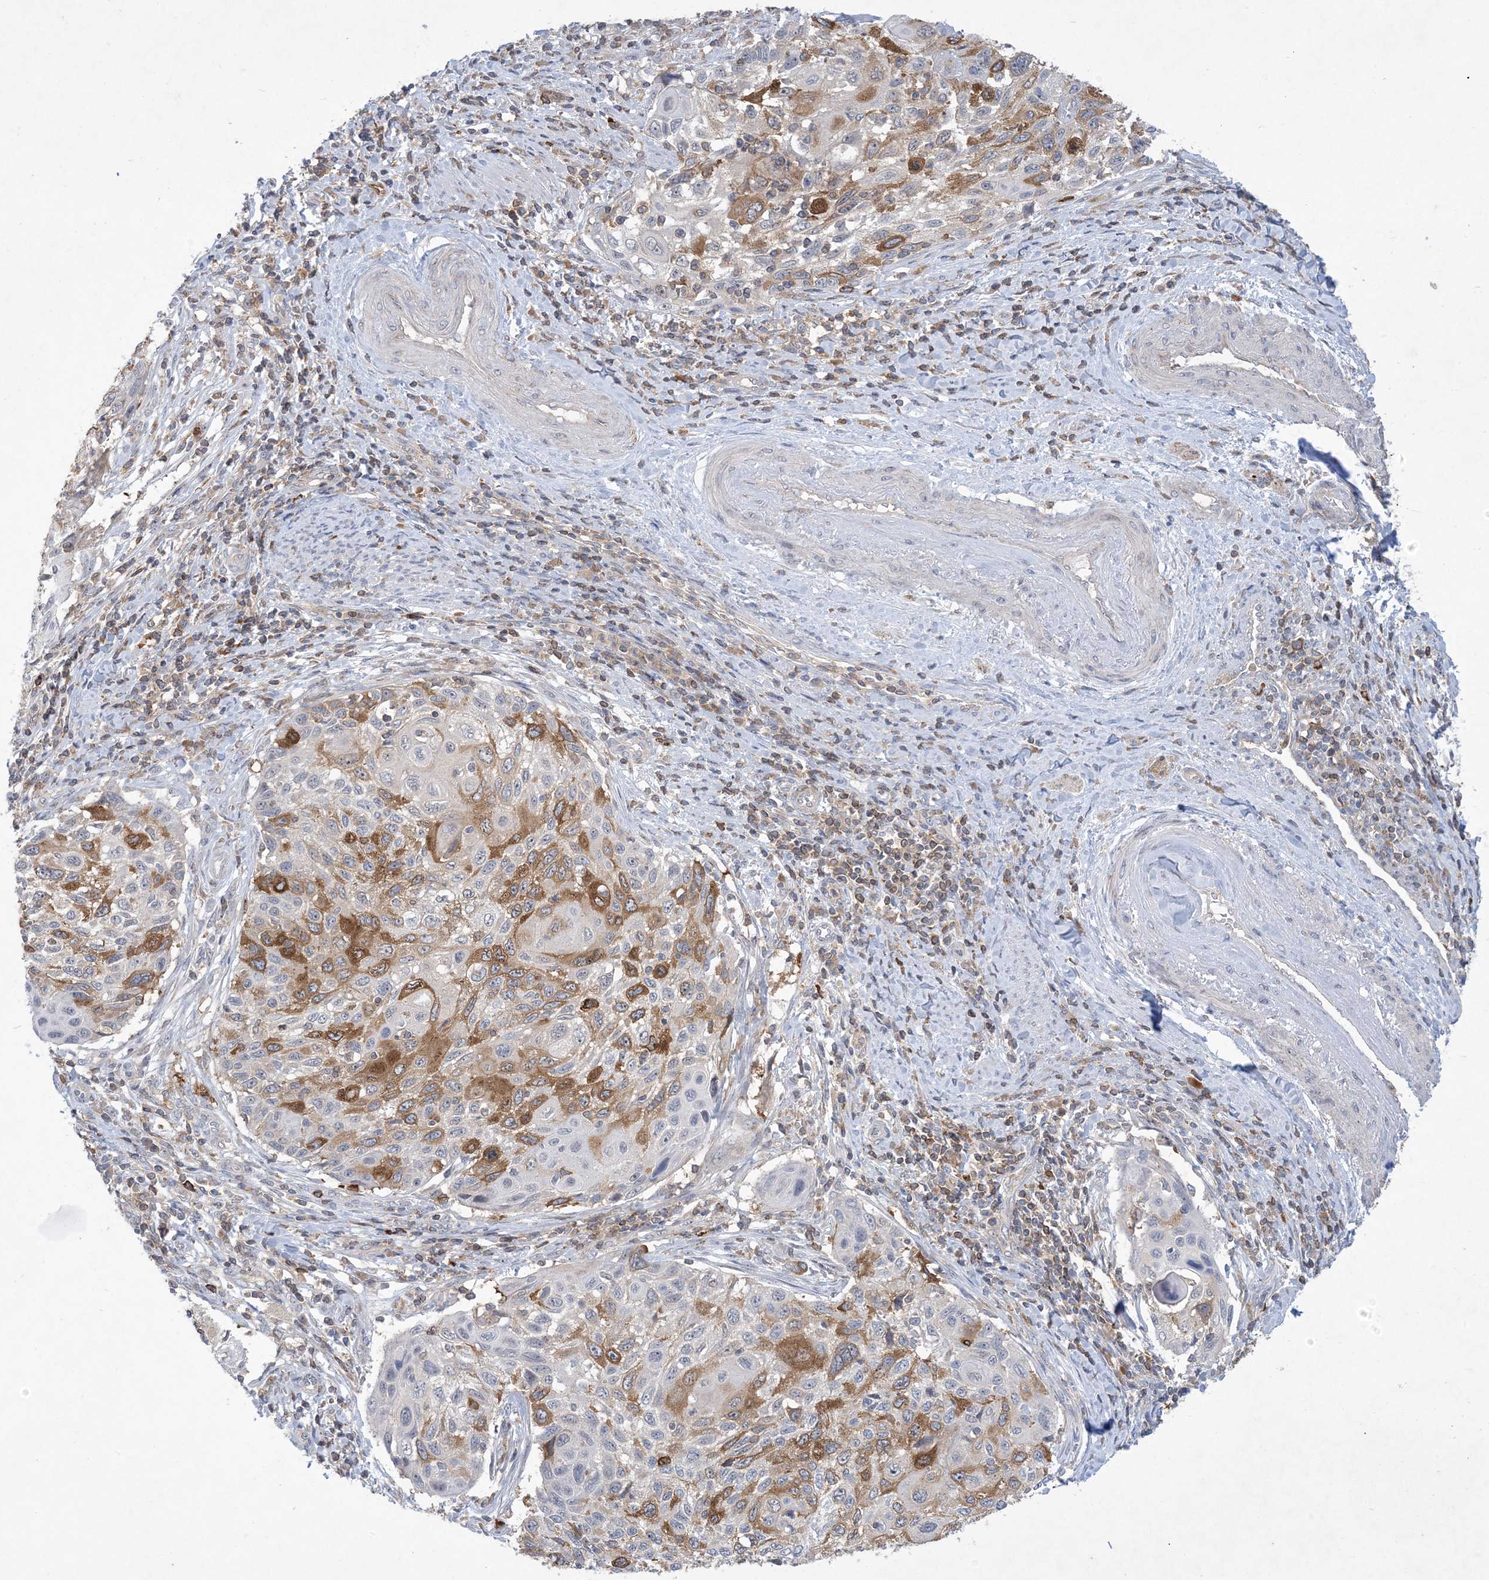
{"staining": {"intensity": "moderate", "quantity": "25%-75%", "location": "cytoplasmic/membranous"}, "tissue": "cervical cancer", "cell_type": "Tumor cells", "image_type": "cancer", "snomed": [{"axis": "morphology", "description": "Squamous cell carcinoma, NOS"}, {"axis": "topography", "description": "Cervix"}], "caption": "Squamous cell carcinoma (cervical) stained with a protein marker demonstrates moderate staining in tumor cells.", "gene": "AOC1", "patient": {"sex": "female", "age": 70}}